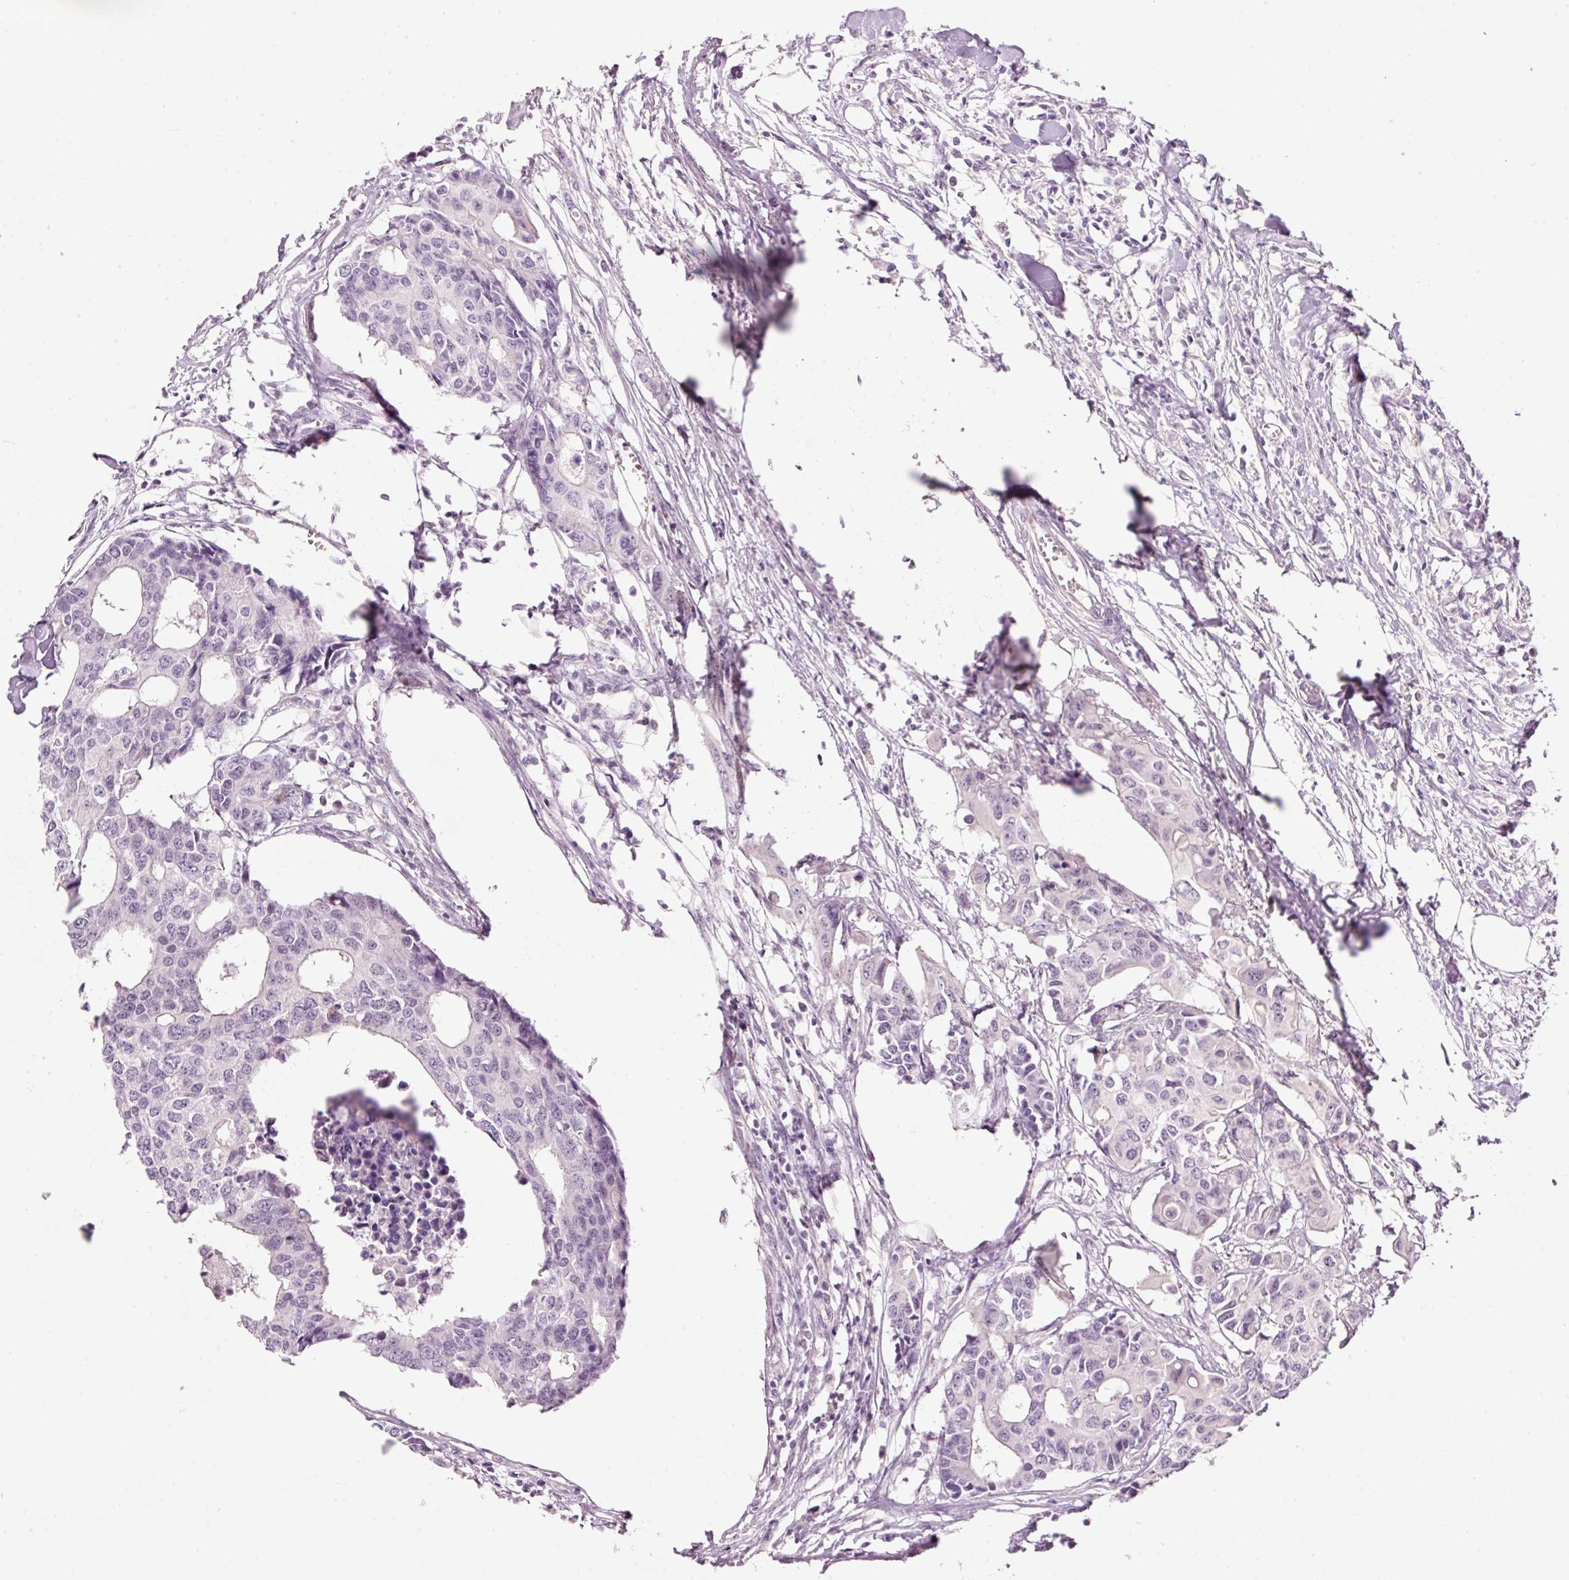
{"staining": {"intensity": "negative", "quantity": "none", "location": "none"}, "tissue": "colorectal cancer", "cell_type": "Tumor cells", "image_type": "cancer", "snomed": [{"axis": "morphology", "description": "Adenocarcinoma, NOS"}, {"axis": "topography", "description": "Colon"}], "caption": "A high-resolution histopathology image shows IHC staining of colorectal cancer (adenocarcinoma), which exhibits no significant positivity in tumor cells.", "gene": "GCG", "patient": {"sex": "male", "age": 77}}